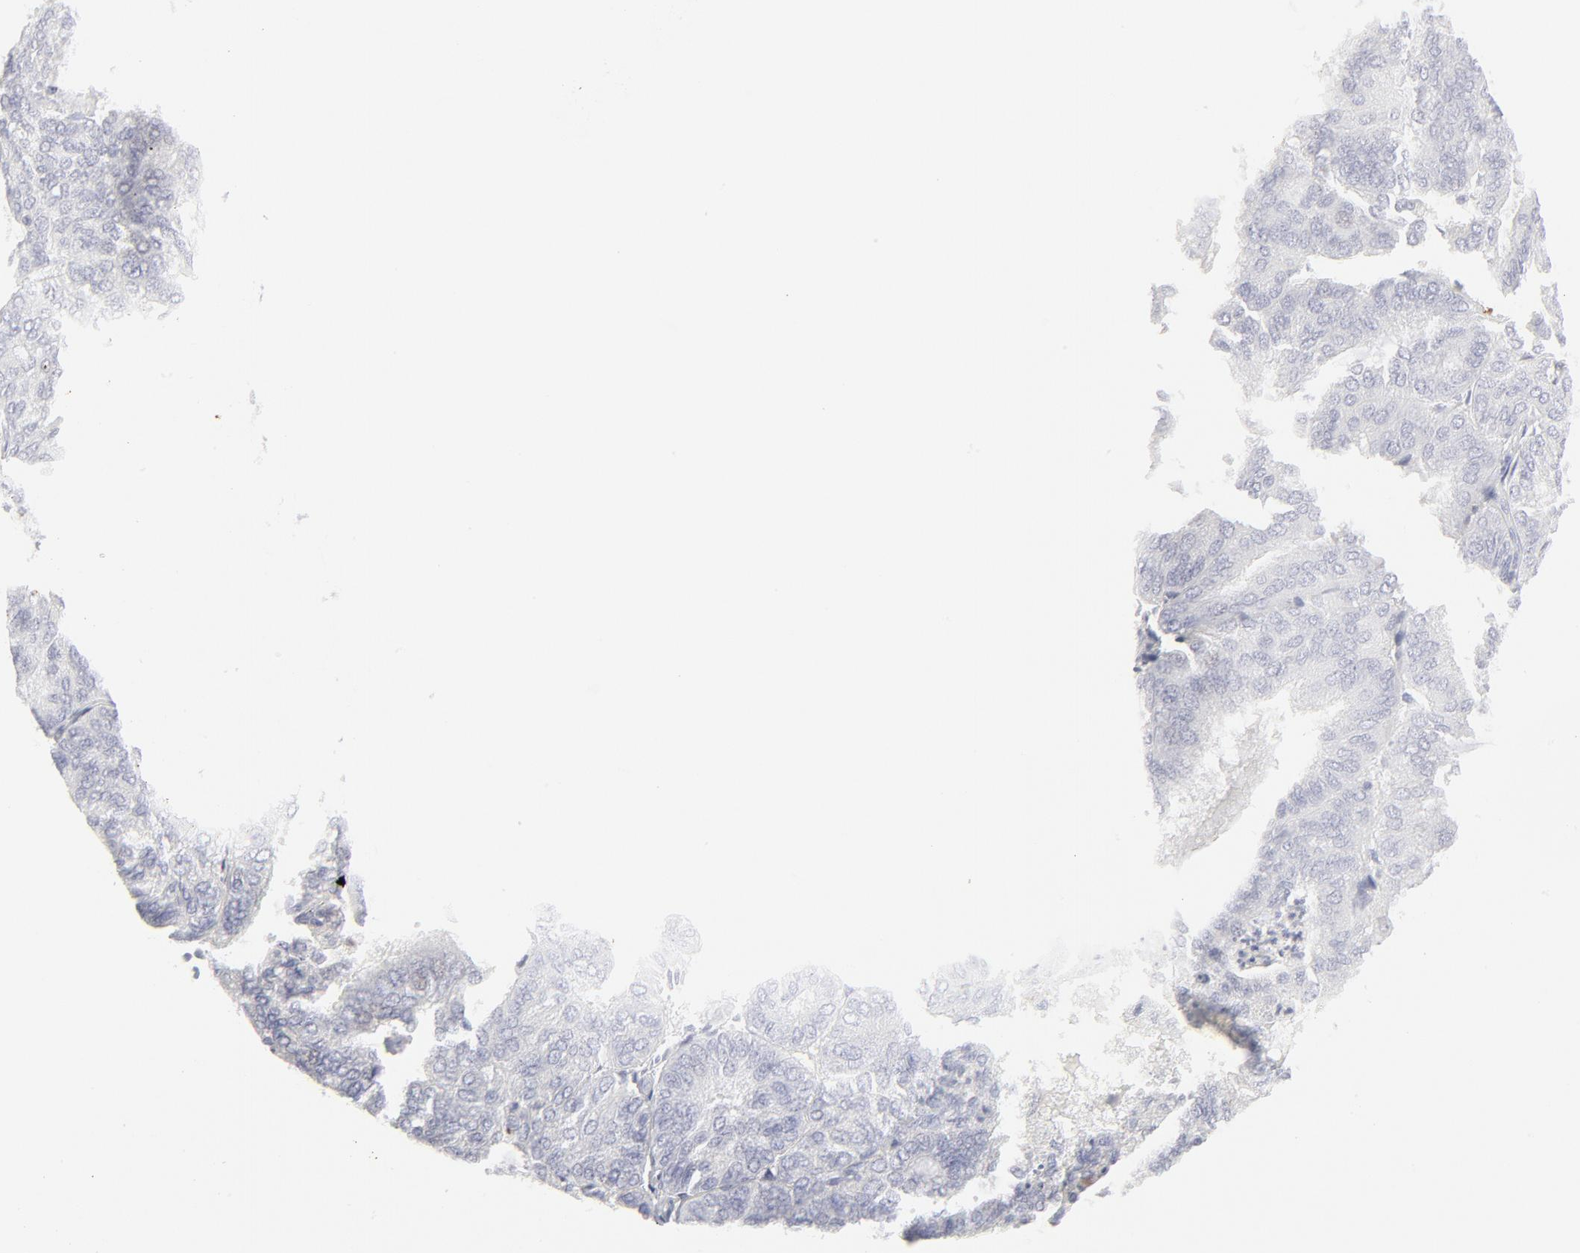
{"staining": {"intensity": "negative", "quantity": "none", "location": "none"}, "tissue": "endometrial cancer", "cell_type": "Tumor cells", "image_type": "cancer", "snomed": [{"axis": "morphology", "description": "Adenocarcinoma, NOS"}, {"axis": "topography", "description": "Endometrium"}], "caption": "High power microscopy micrograph of an immunohistochemistry (IHC) photomicrograph of endometrial cancer (adenocarcinoma), revealing no significant expression in tumor cells. (DAB (3,3'-diaminobenzidine) IHC with hematoxylin counter stain).", "gene": "CCR7", "patient": {"sex": "female", "age": 59}}